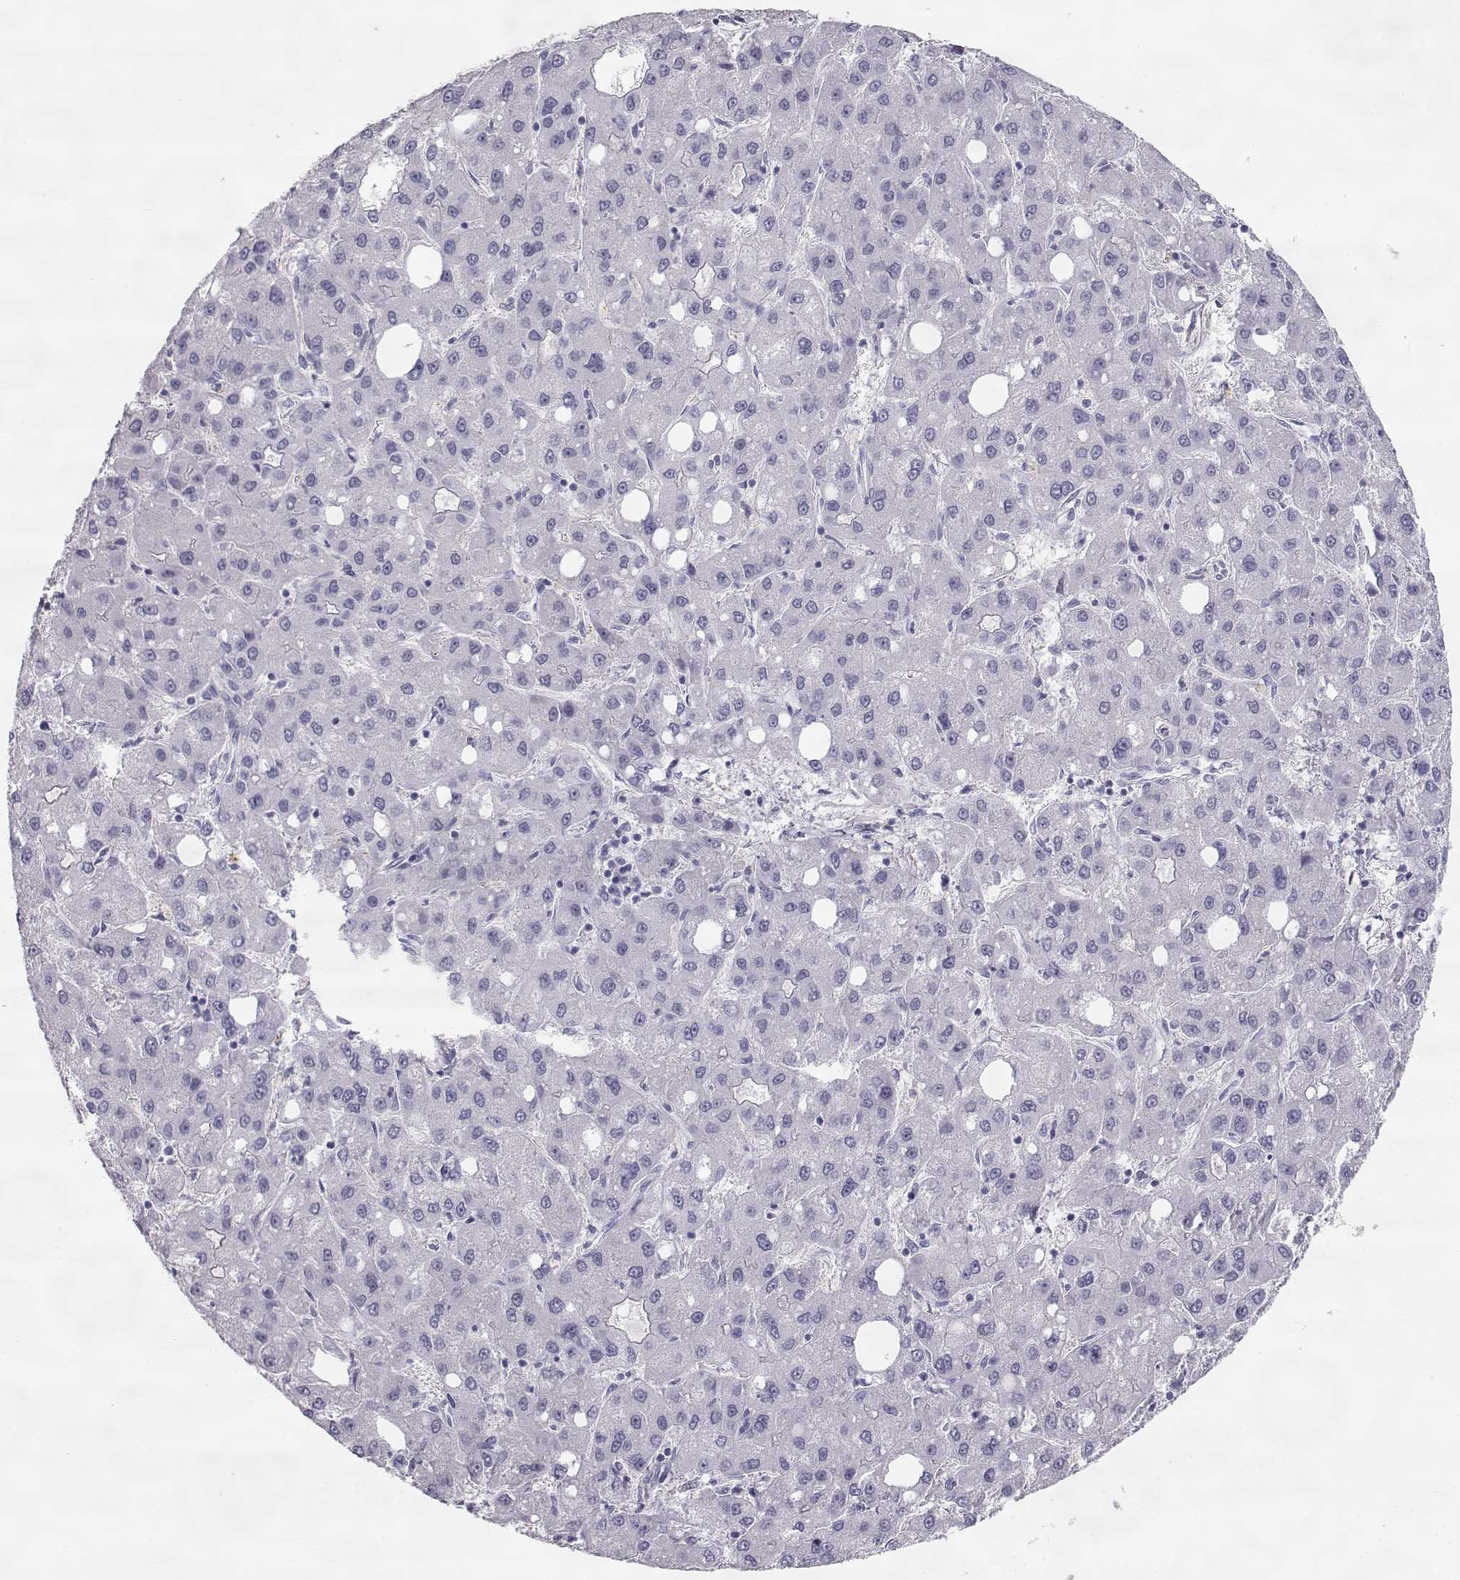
{"staining": {"intensity": "negative", "quantity": "none", "location": "none"}, "tissue": "liver cancer", "cell_type": "Tumor cells", "image_type": "cancer", "snomed": [{"axis": "morphology", "description": "Carcinoma, Hepatocellular, NOS"}, {"axis": "topography", "description": "Liver"}], "caption": "The photomicrograph displays no staining of tumor cells in liver cancer.", "gene": "SLITRK3", "patient": {"sex": "male", "age": 73}}